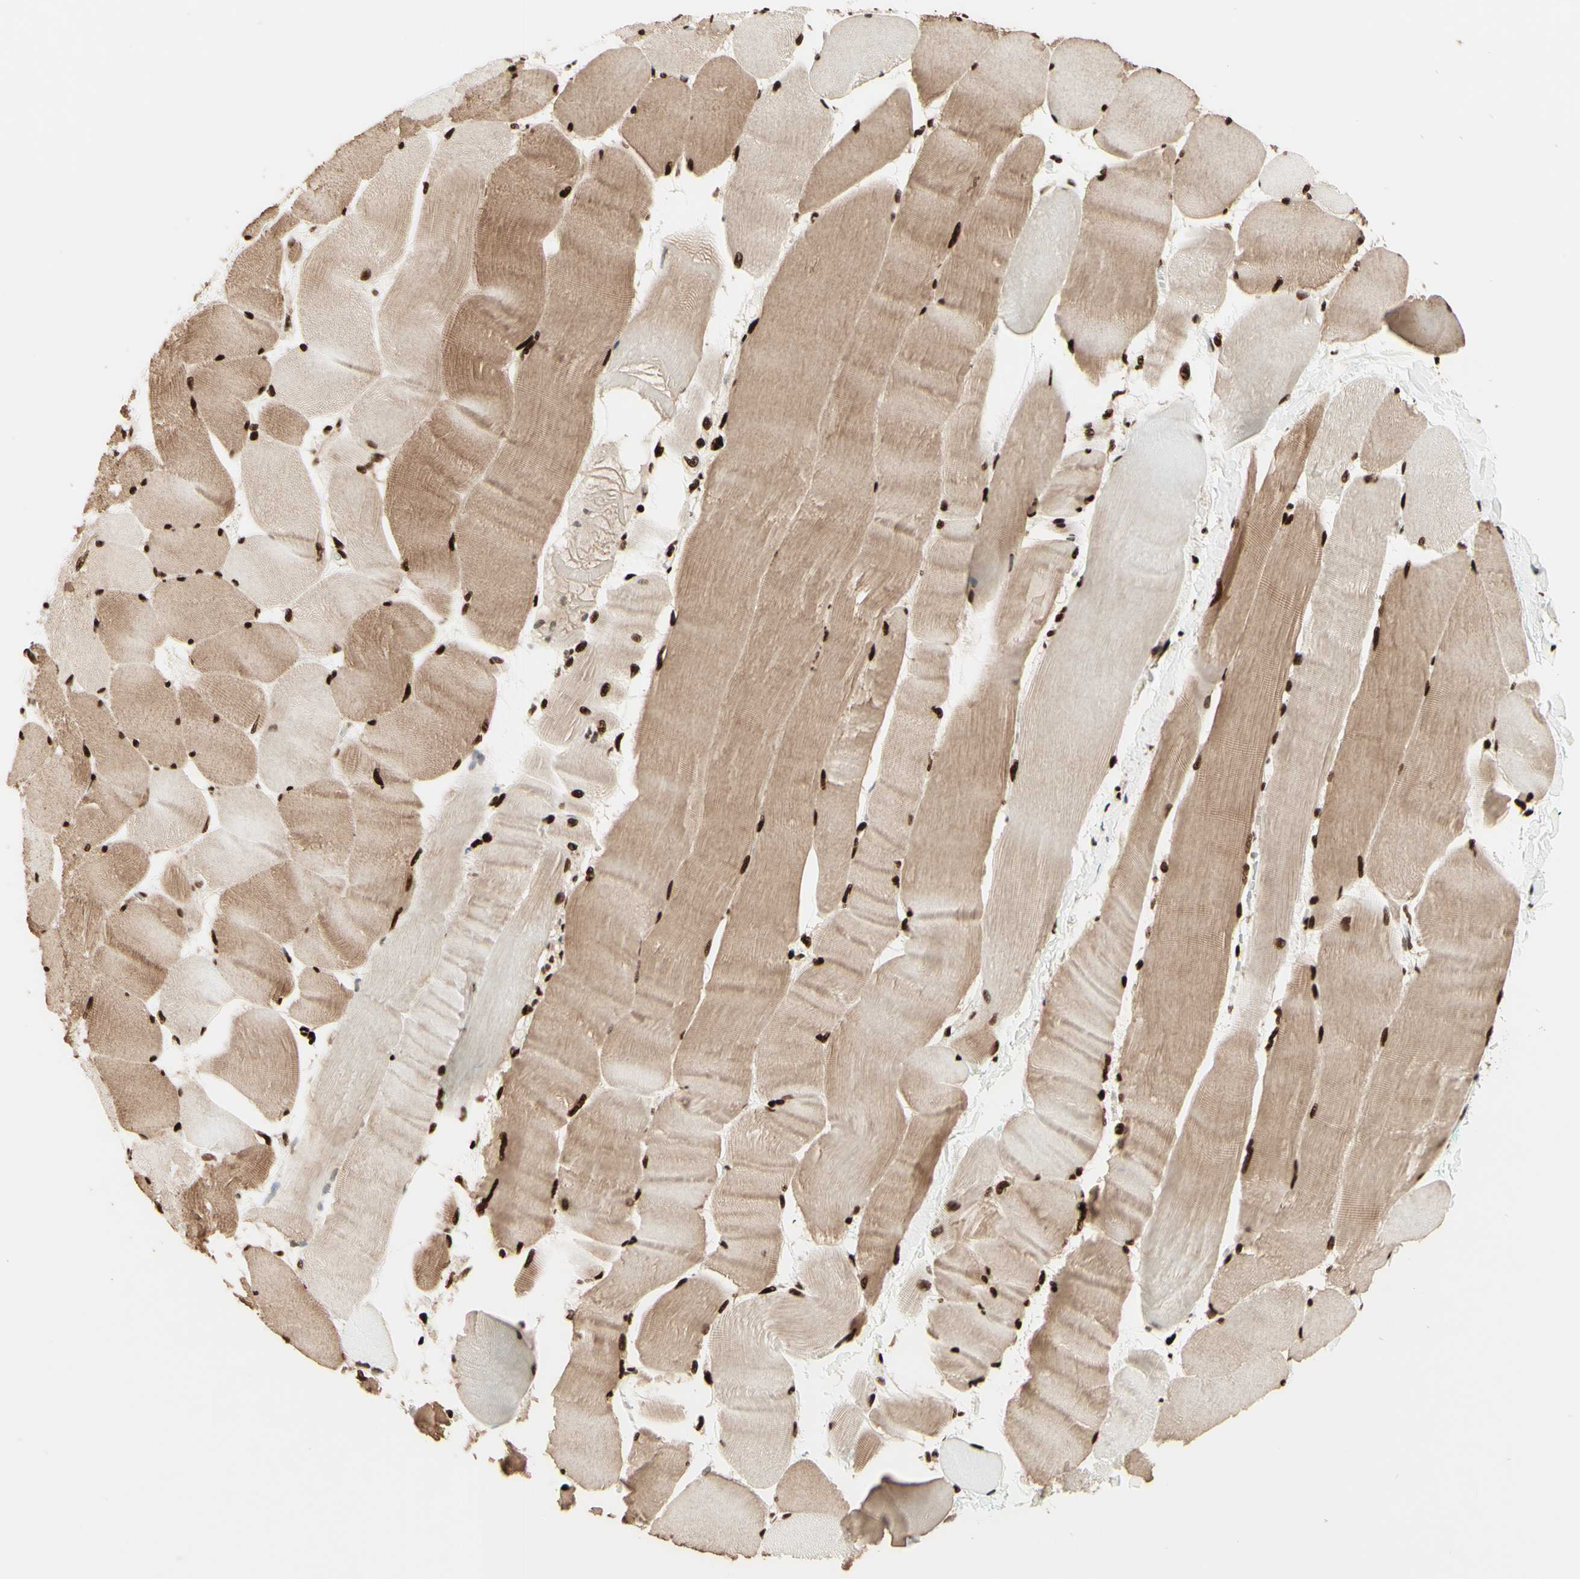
{"staining": {"intensity": "strong", "quantity": ">75%", "location": "cytoplasmic/membranous,nuclear"}, "tissue": "skeletal muscle", "cell_type": "Myocytes", "image_type": "normal", "snomed": [{"axis": "morphology", "description": "Normal tissue, NOS"}, {"axis": "morphology", "description": "Squamous cell carcinoma, NOS"}, {"axis": "topography", "description": "Skeletal muscle"}], "caption": "Immunohistochemistry (IHC) of normal human skeletal muscle exhibits high levels of strong cytoplasmic/membranous,nuclear expression in approximately >75% of myocytes. (Brightfield microscopy of DAB IHC at high magnification).", "gene": "NR3C1", "patient": {"sex": "male", "age": 51}}